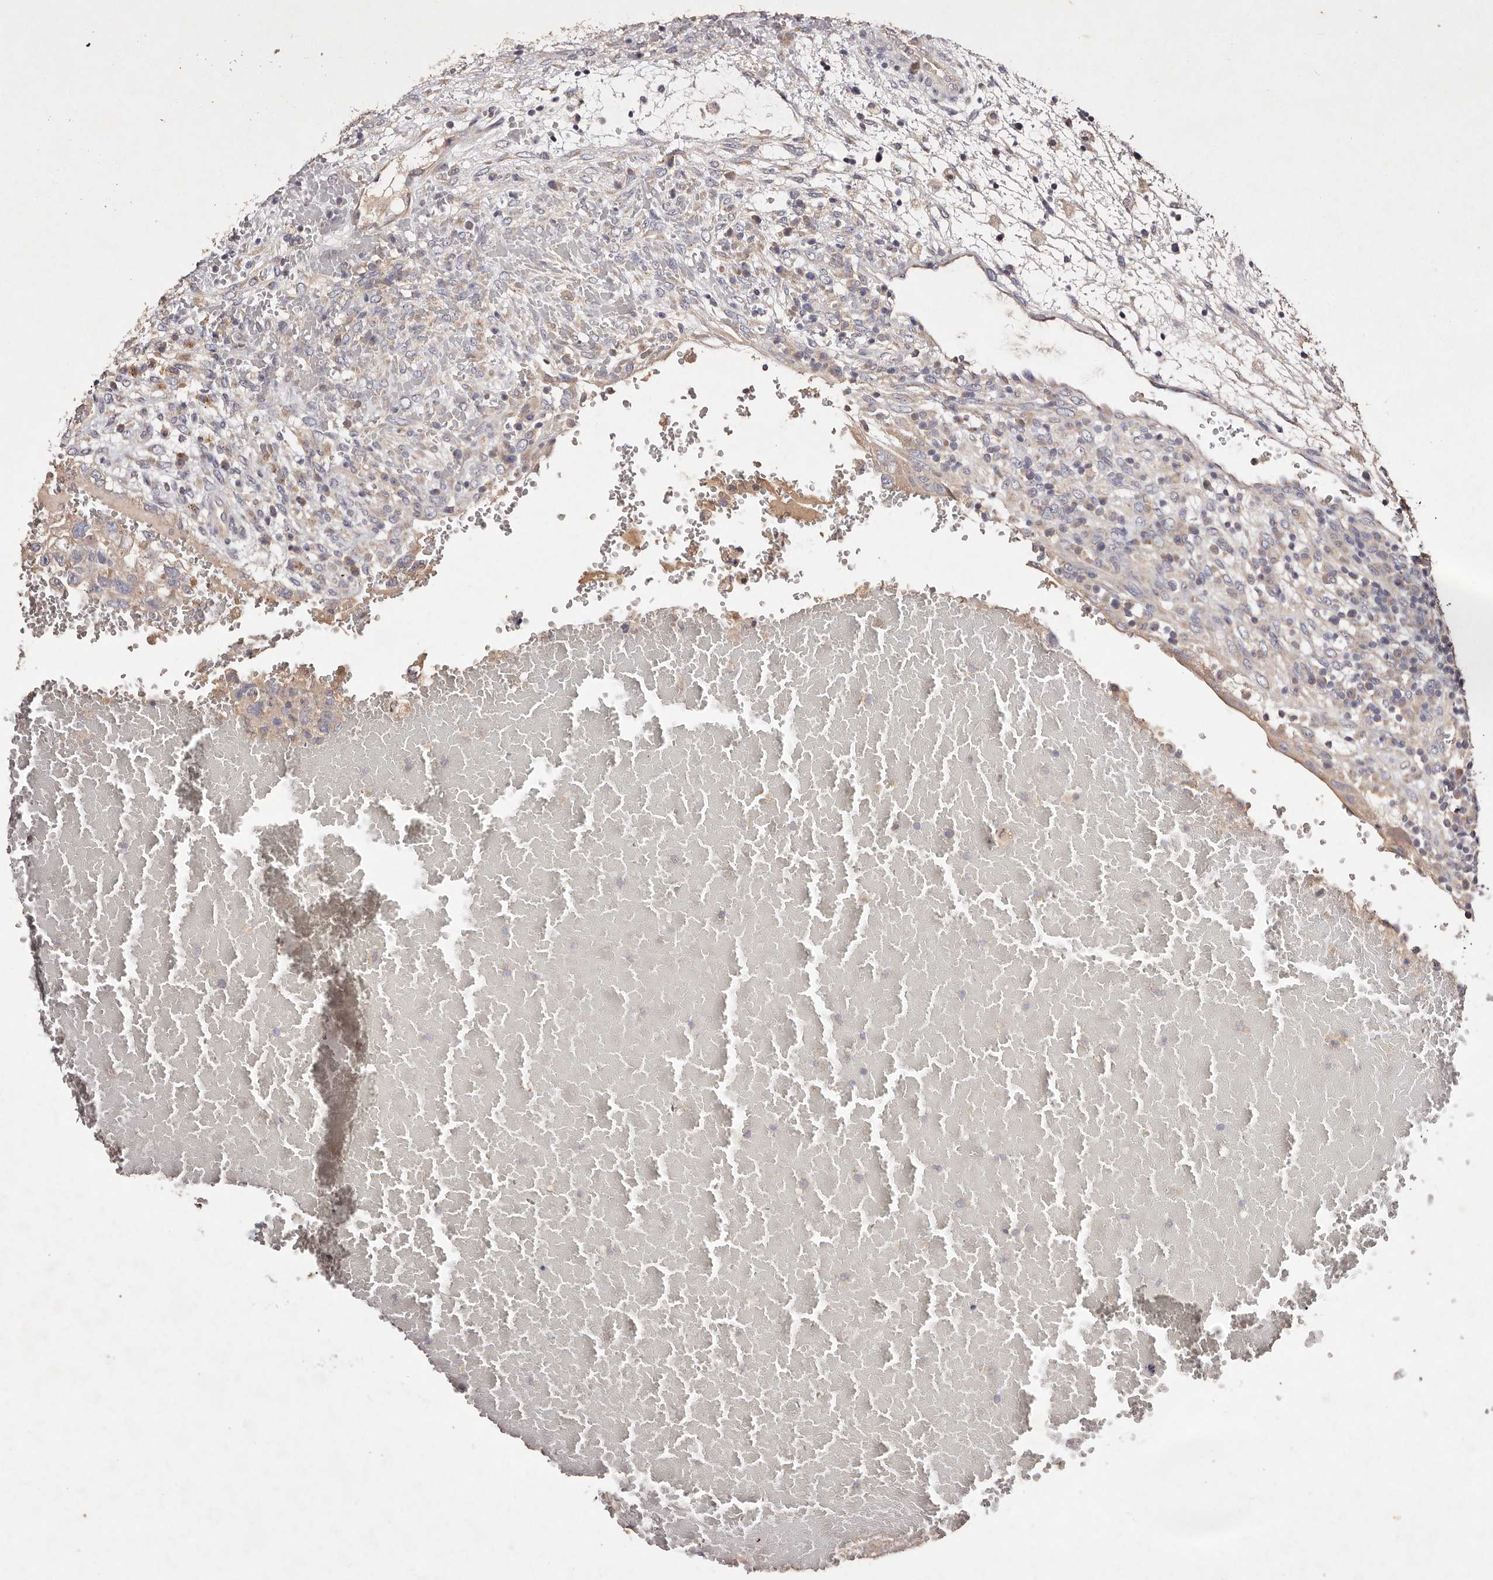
{"staining": {"intensity": "moderate", "quantity": "<25%", "location": "cytoplasmic/membranous"}, "tissue": "testis cancer", "cell_type": "Tumor cells", "image_type": "cancer", "snomed": [{"axis": "morphology", "description": "Carcinoma, Embryonal, NOS"}, {"axis": "topography", "description": "Testis"}], "caption": "This image shows IHC staining of testis cancer (embryonal carcinoma), with low moderate cytoplasmic/membranous positivity in about <25% of tumor cells.", "gene": "TSC2", "patient": {"sex": "male", "age": 36}}